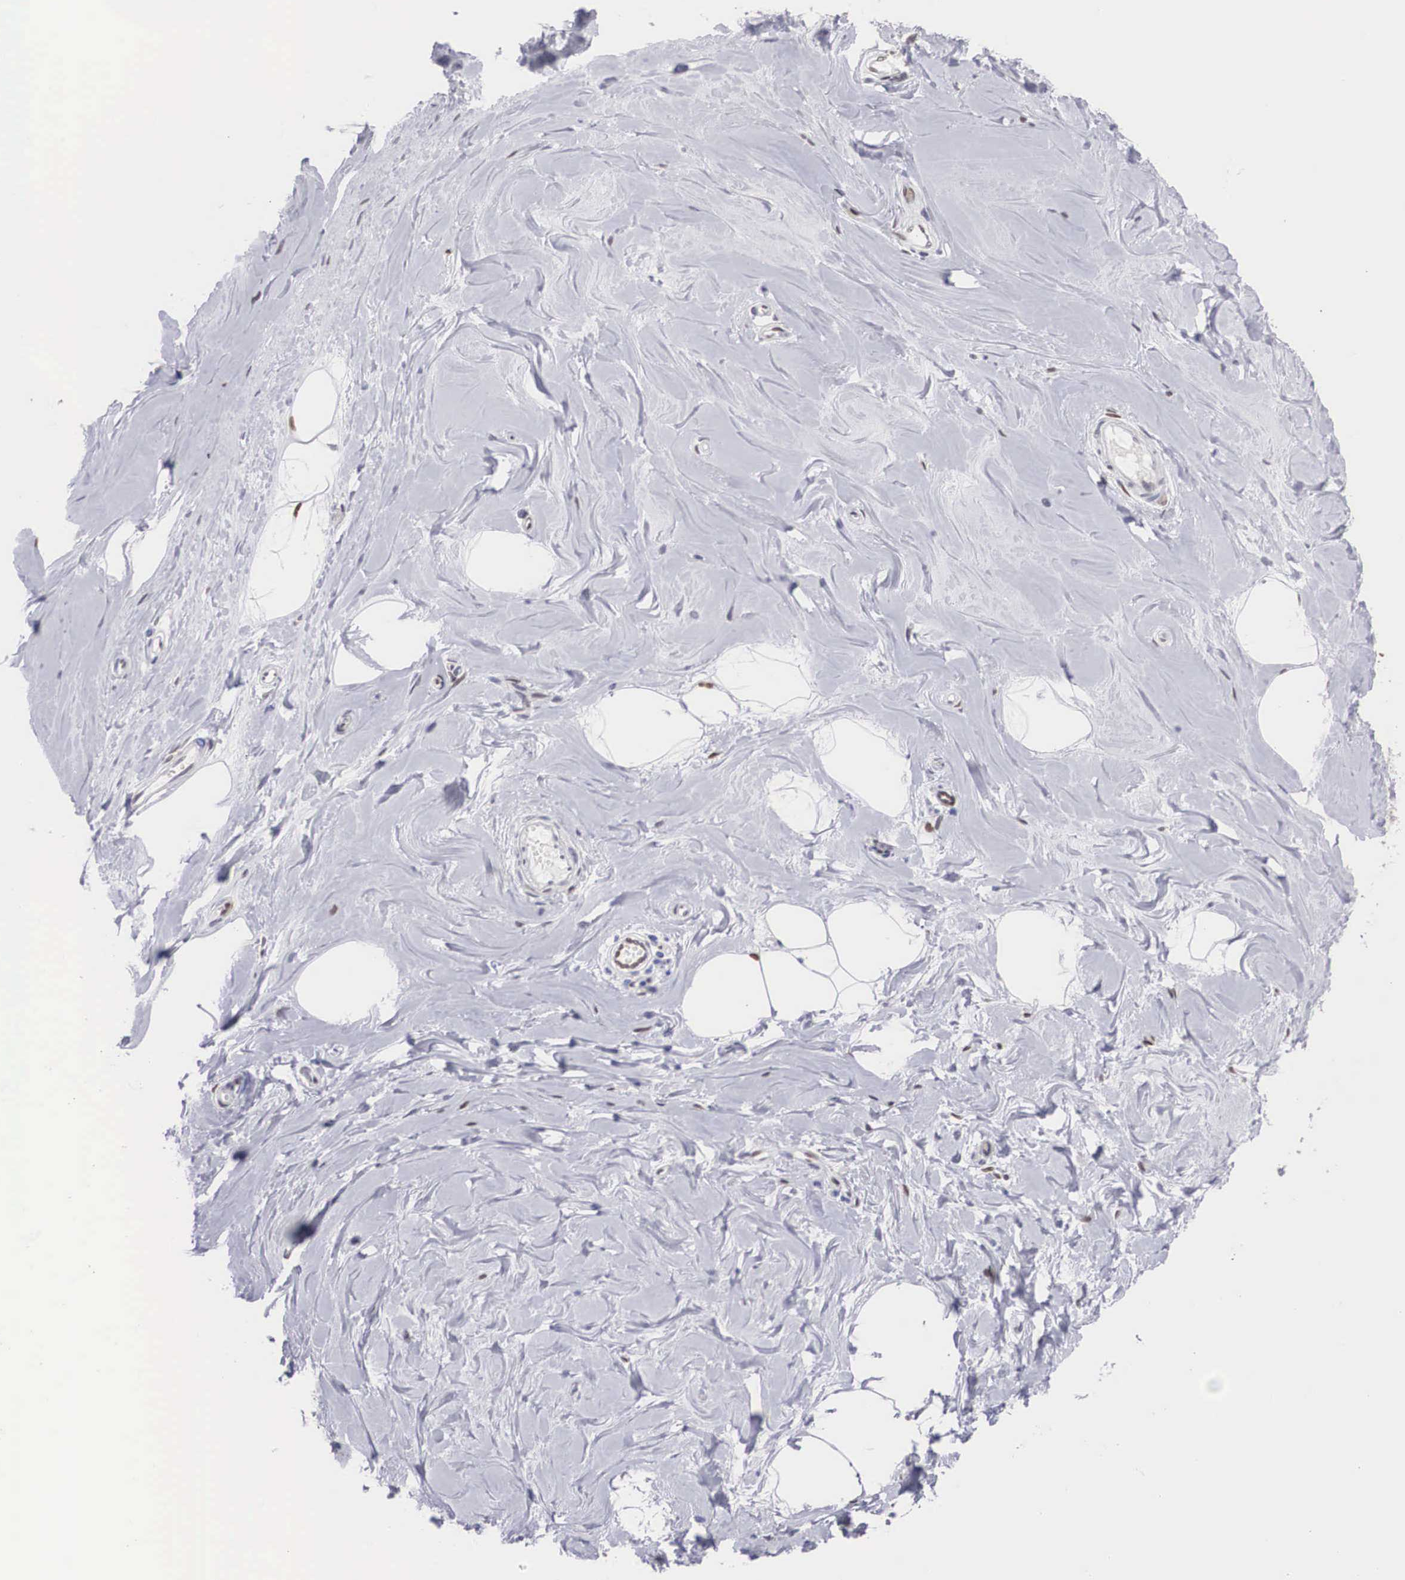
{"staining": {"intensity": "negative", "quantity": "none", "location": "none"}, "tissue": "breast", "cell_type": "Adipocytes", "image_type": "normal", "snomed": [{"axis": "morphology", "description": "Normal tissue, NOS"}, {"axis": "topography", "description": "Breast"}], "caption": "This is an immunohistochemistry (IHC) image of normal breast. There is no positivity in adipocytes.", "gene": "HMGN5", "patient": {"sex": "female", "age": 44}}